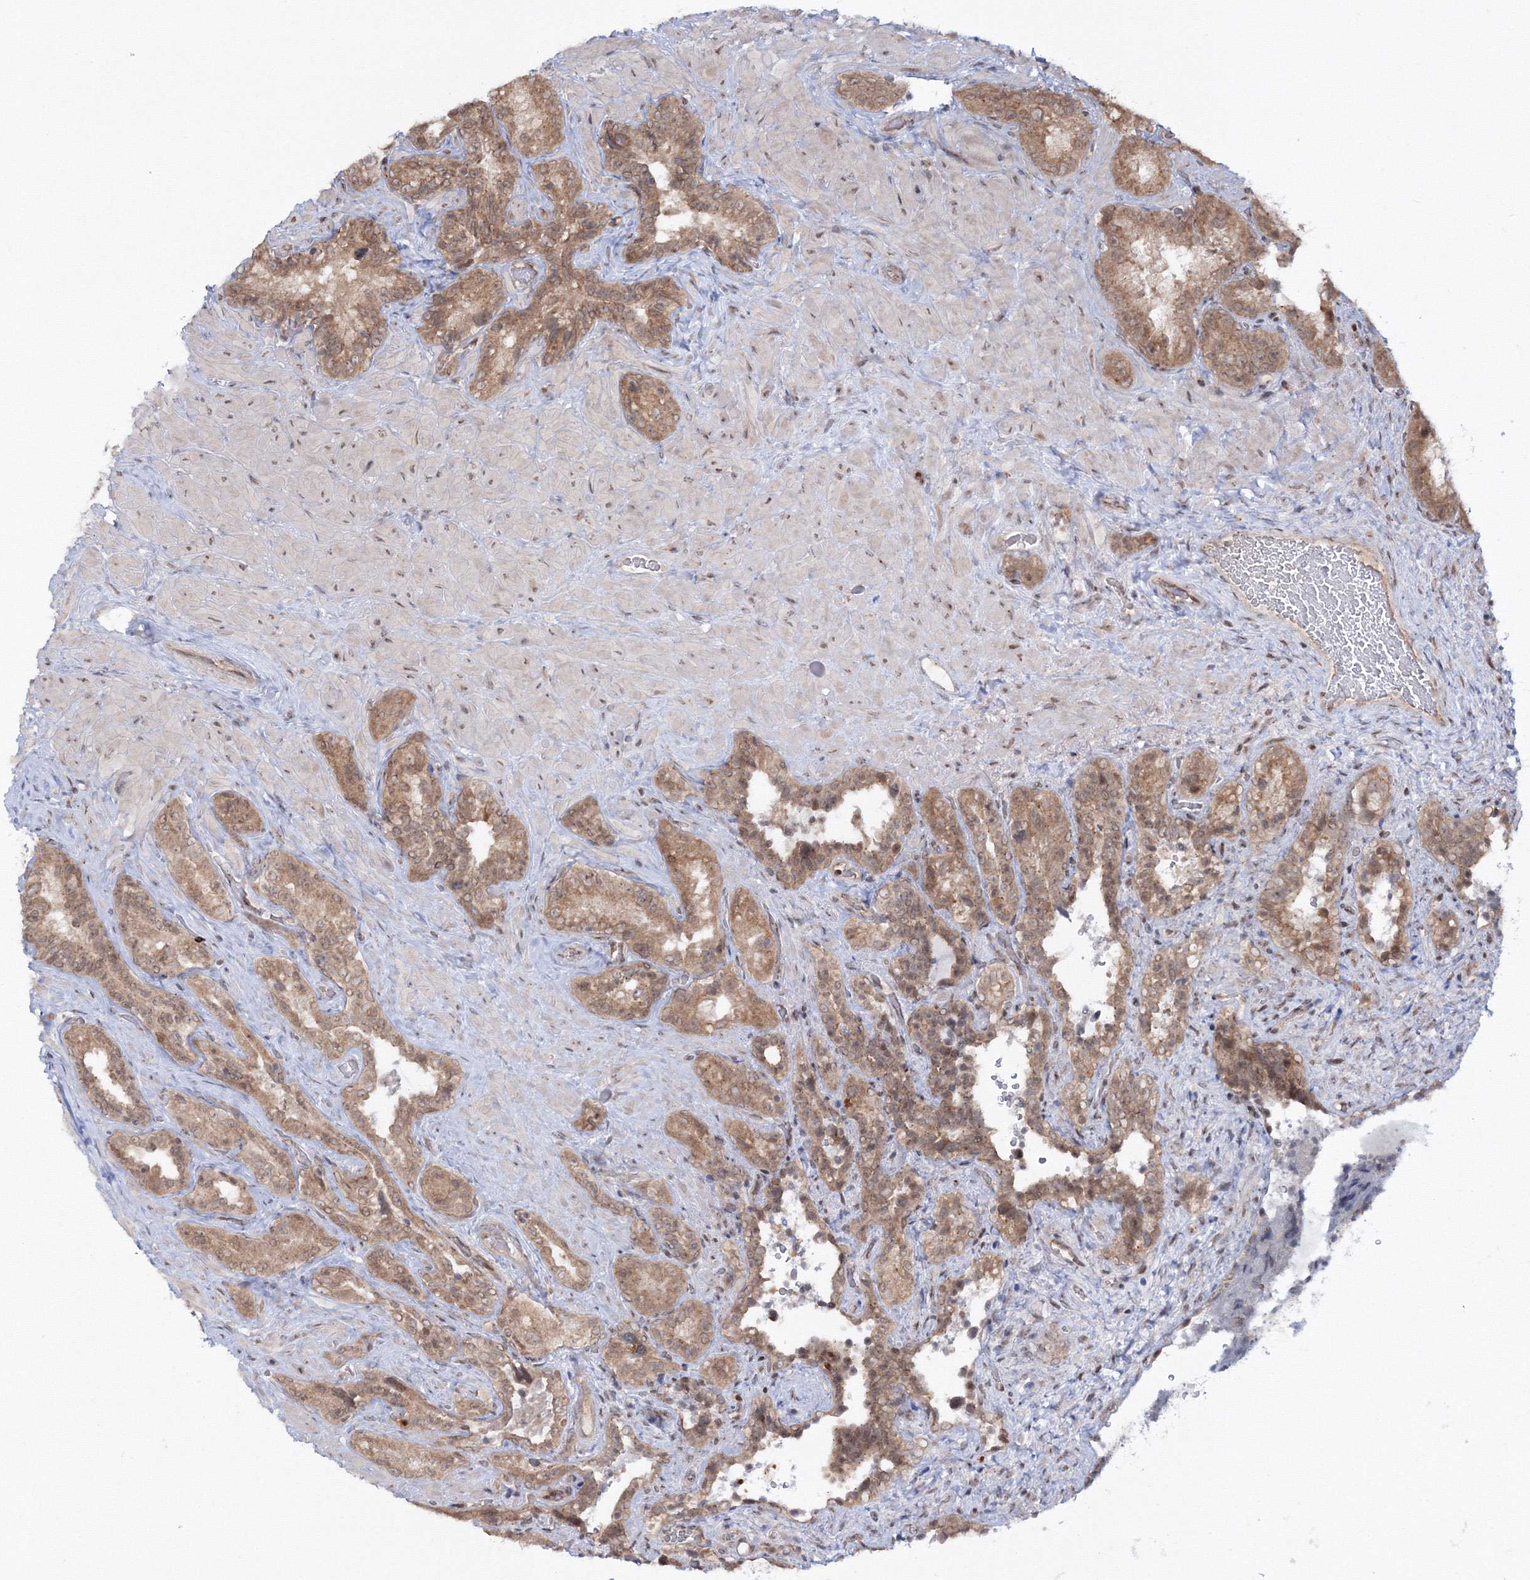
{"staining": {"intensity": "moderate", "quantity": ">75%", "location": "cytoplasmic/membranous,nuclear"}, "tissue": "seminal vesicle", "cell_type": "Glandular cells", "image_type": "normal", "snomed": [{"axis": "morphology", "description": "Normal tissue, NOS"}, {"axis": "topography", "description": "Seminal veicle"}, {"axis": "topography", "description": "Peripheral nerve tissue"}], "caption": "Brown immunohistochemical staining in normal human seminal vesicle shows moderate cytoplasmic/membranous,nuclear staining in approximately >75% of glandular cells. (IHC, brightfield microscopy, high magnification).", "gene": "ZFAND6", "patient": {"sex": "male", "age": 67}}